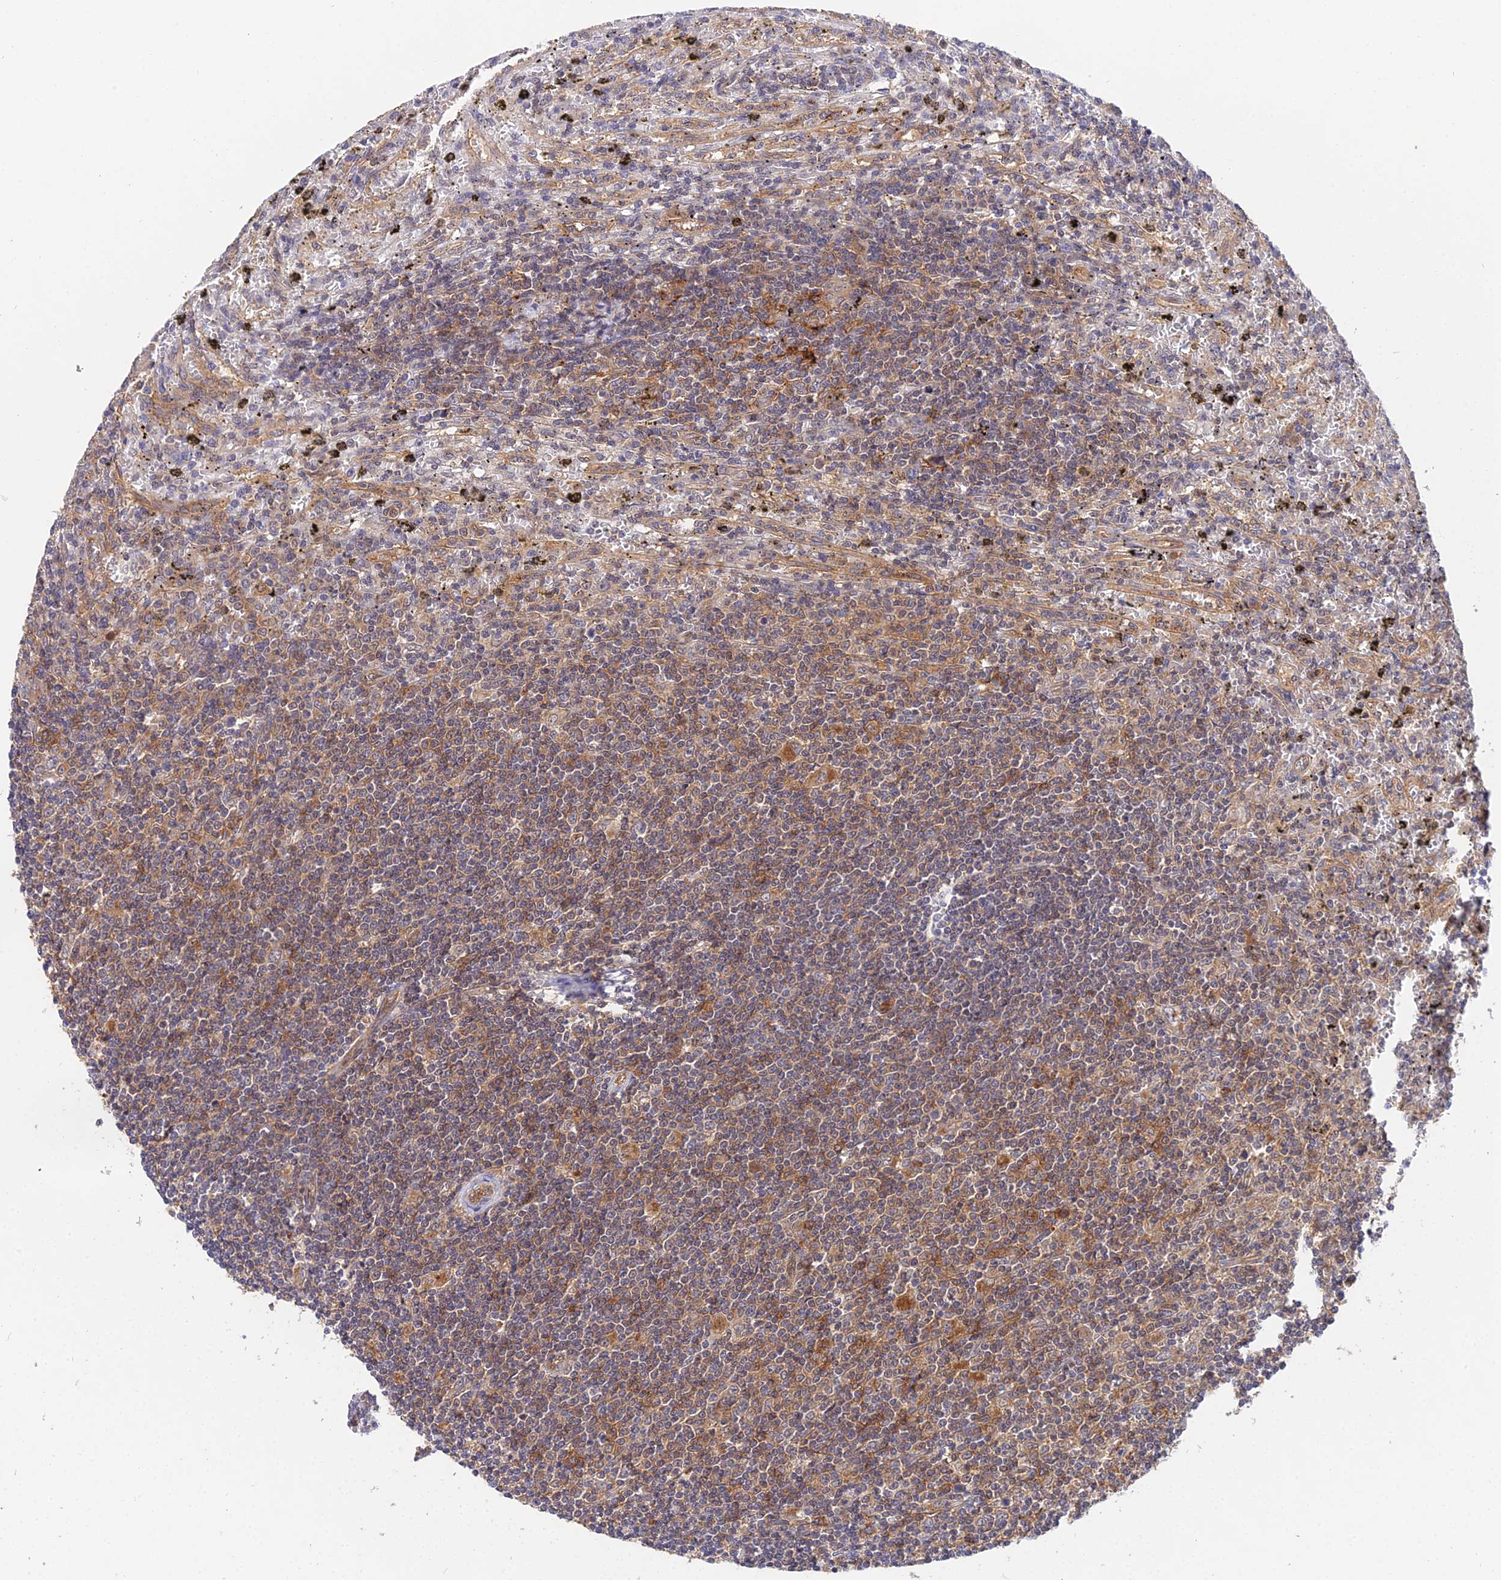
{"staining": {"intensity": "weak", "quantity": "25%-75%", "location": "cytoplasmic/membranous"}, "tissue": "lymphoma", "cell_type": "Tumor cells", "image_type": "cancer", "snomed": [{"axis": "morphology", "description": "Malignant lymphoma, non-Hodgkin's type, Low grade"}, {"axis": "topography", "description": "Spleen"}], "caption": "An image of human malignant lymphoma, non-Hodgkin's type (low-grade) stained for a protein shows weak cytoplasmic/membranous brown staining in tumor cells. The staining is performed using DAB brown chromogen to label protein expression. The nuclei are counter-stained blue using hematoxylin.", "gene": "PPP2R2C", "patient": {"sex": "male", "age": 76}}